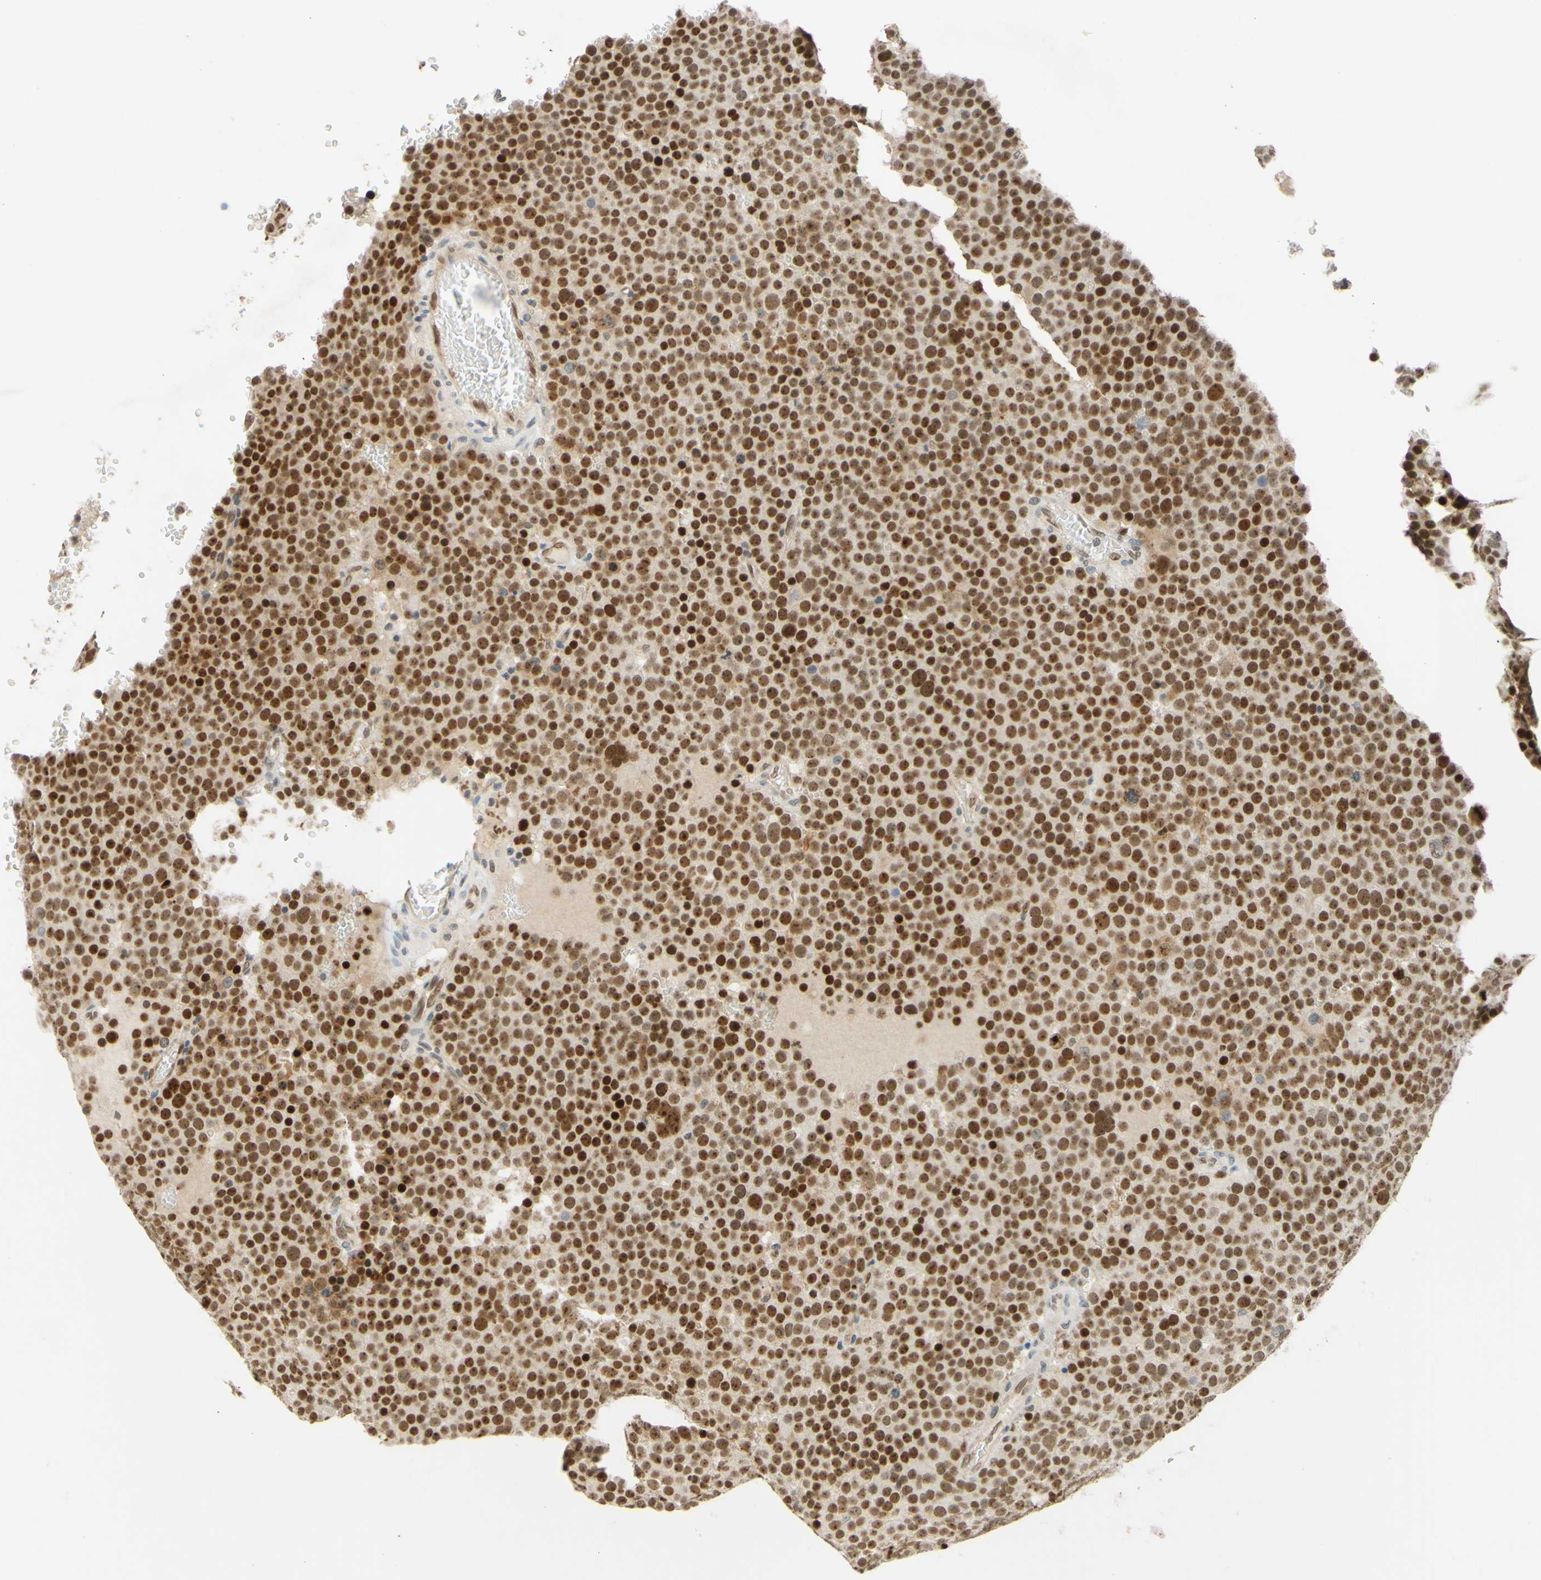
{"staining": {"intensity": "strong", "quantity": ">75%", "location": "nuclear"}, "tissue": "testis cancer", "cell_type": "Tumor cells", "image_type": "cancer", "snomed": [{"axis": "morphology", "description": "Seminoma, NOS"}, {"axis": "topography", "description": "Testis"}], "caption": "A brown stain highlights strong nuclear positivity of a protein in seminoma (testis) tumor cells. (Stains: DAB (3,3'-diaminobenzidine) in brown, nuclei in blue, Microscopy: brightfield microscopy at high magnification).", "gene": "POLB", "patient": {"sex": "male", "age": 71}}